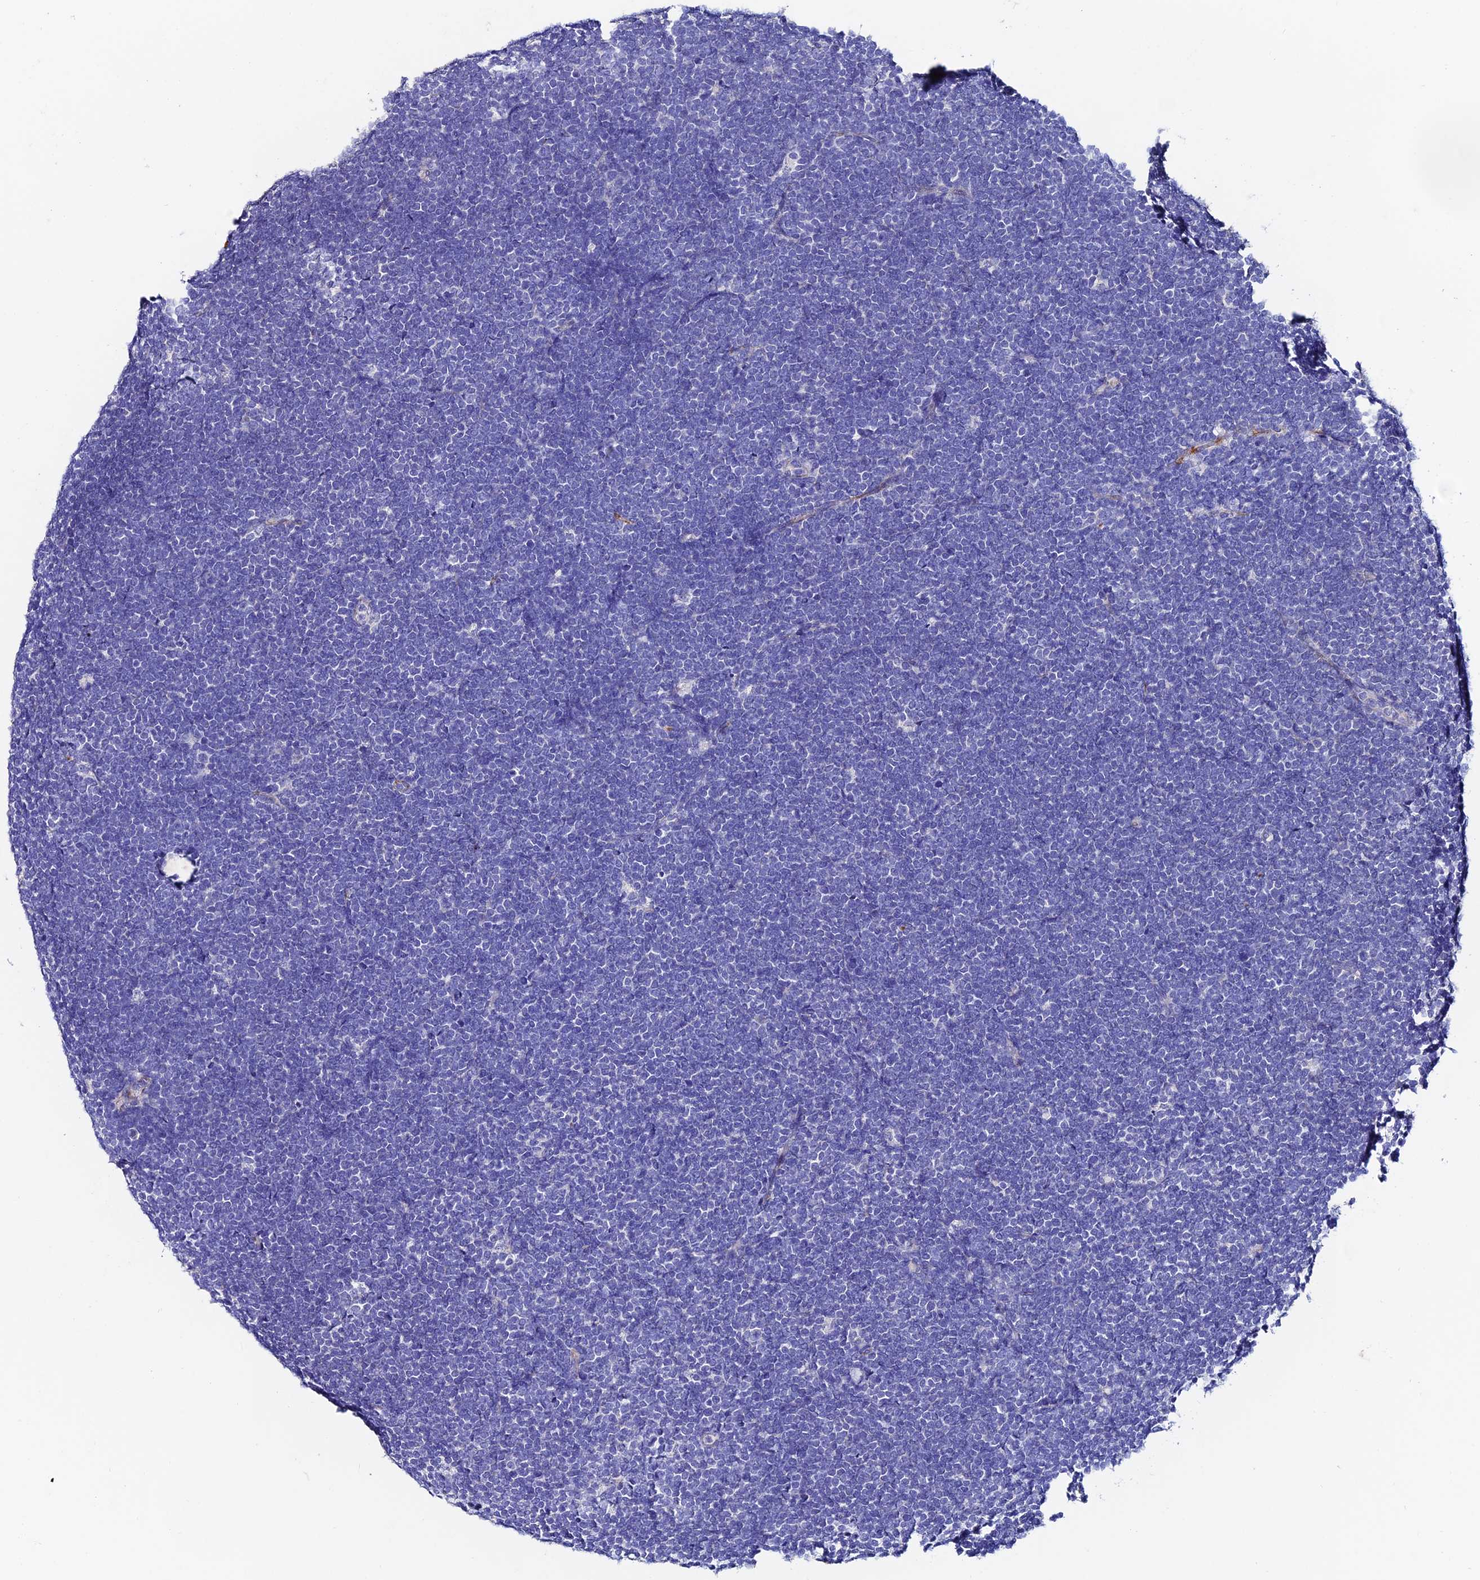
{"staining": {"intensity": "negative", "quantity": "none", "location": "none"}, "tissue": "lymphoma", "cell_type": "Tumor cells", "image_type": "cancer", "snomed": [{"axis": "morphology", "description": "Malignant lymphoma, non-Hodgkin's type, High grade"}, {"axis": "topography", "description": "Lymph node"}], "caption": "This is an IHC micrograph of lymphoma. There is no positivity in tumor cells.", "gene": "ESM1", "patient": {"sex": "male", "age": 13}}